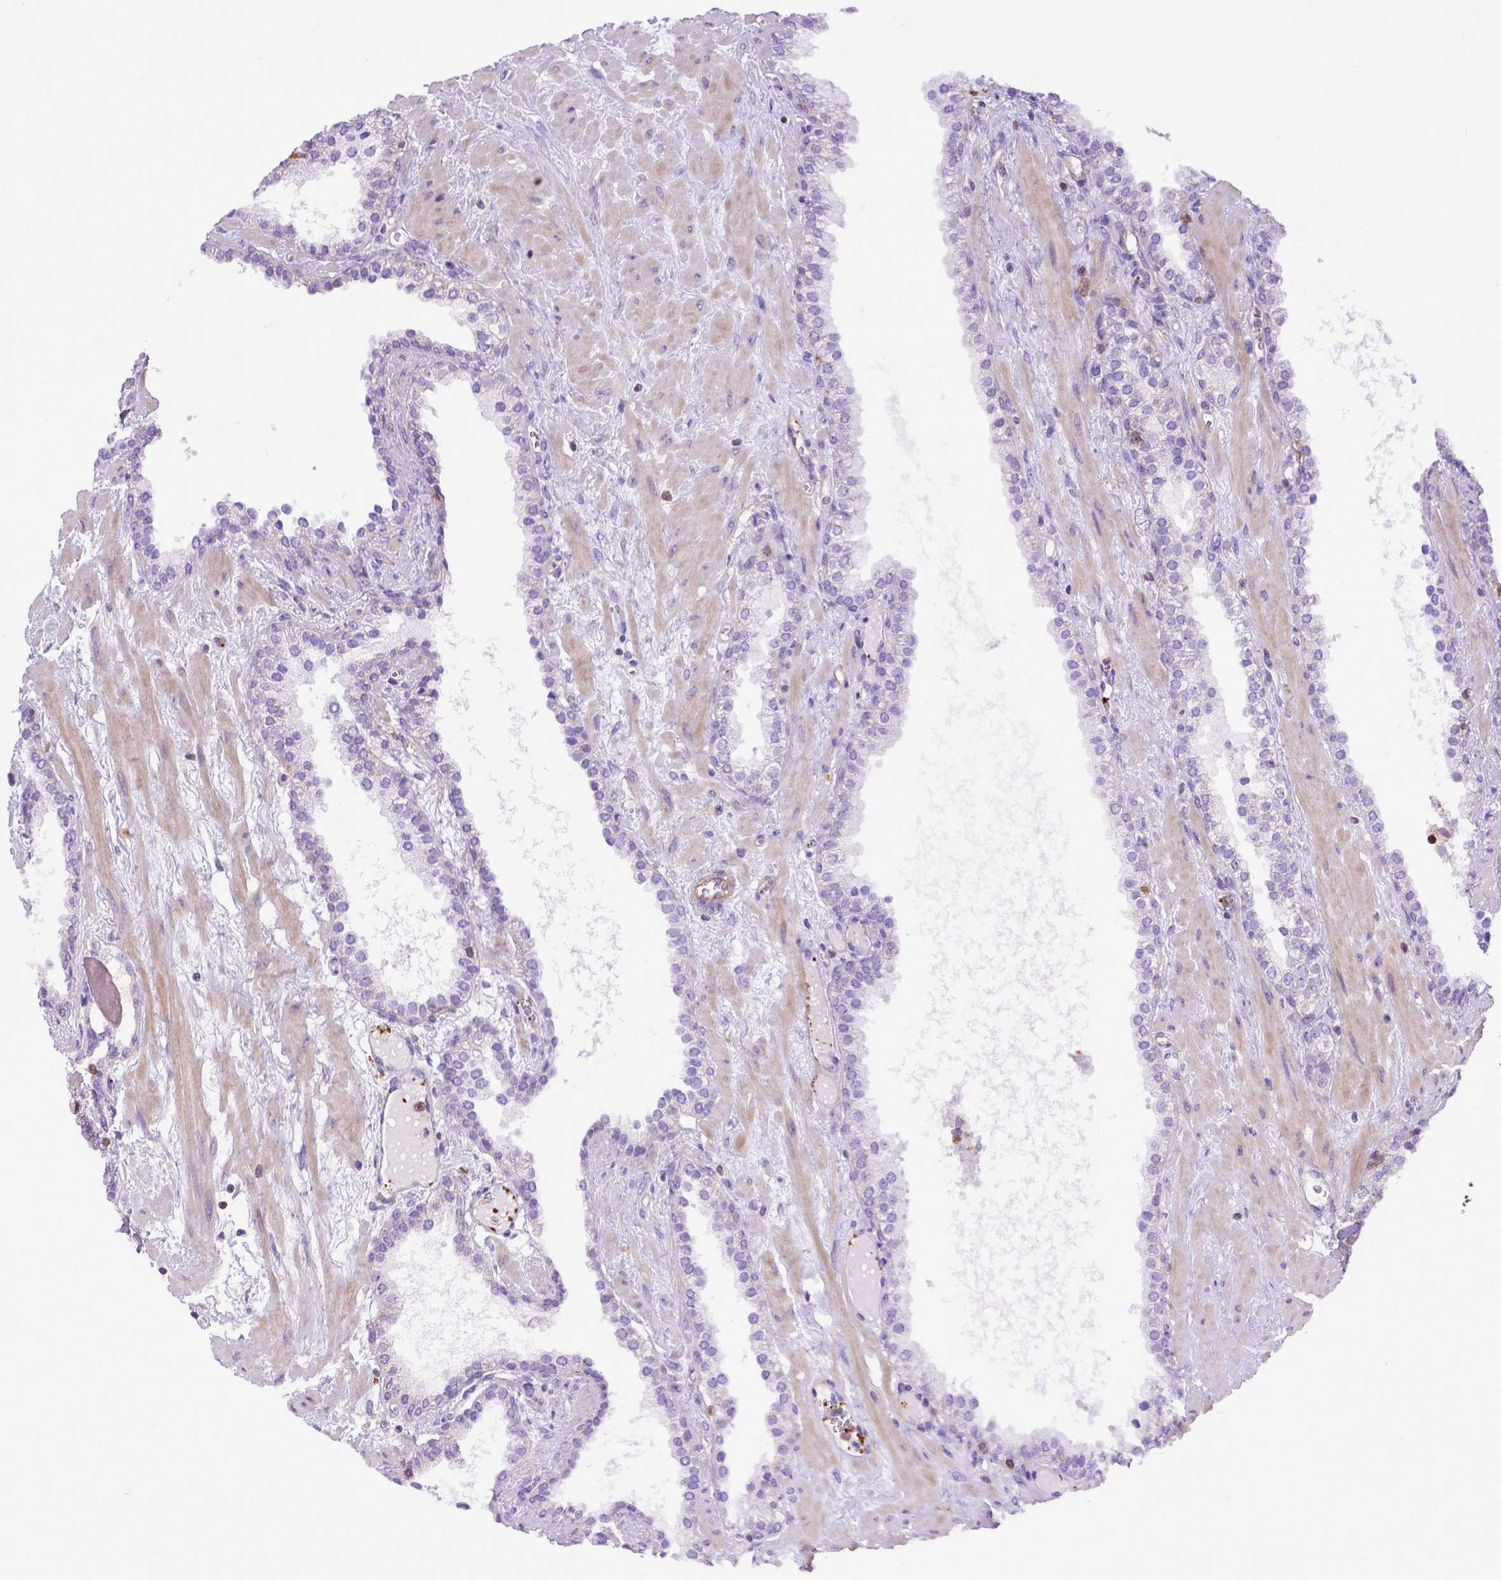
{"staining": {"intensity": "weak", "quantity": "<25%", "location": "cytoplasmic/membranous"}, "tissue": "prostate cancer", "cell_type": "Tumor cells", "image_type": "cancer", "snomed": [{"axis": "morphology", "description": "Adenocarcinoma, Low grade"}, {"axis": "topography", "description": "Prostate"}], "caption": "Tumor cells show no significant expression in prostate cancer (low-grade adenocarcinoma).", "gene": "ASAH2", "patient": {"sex": "male", "age": 62}}